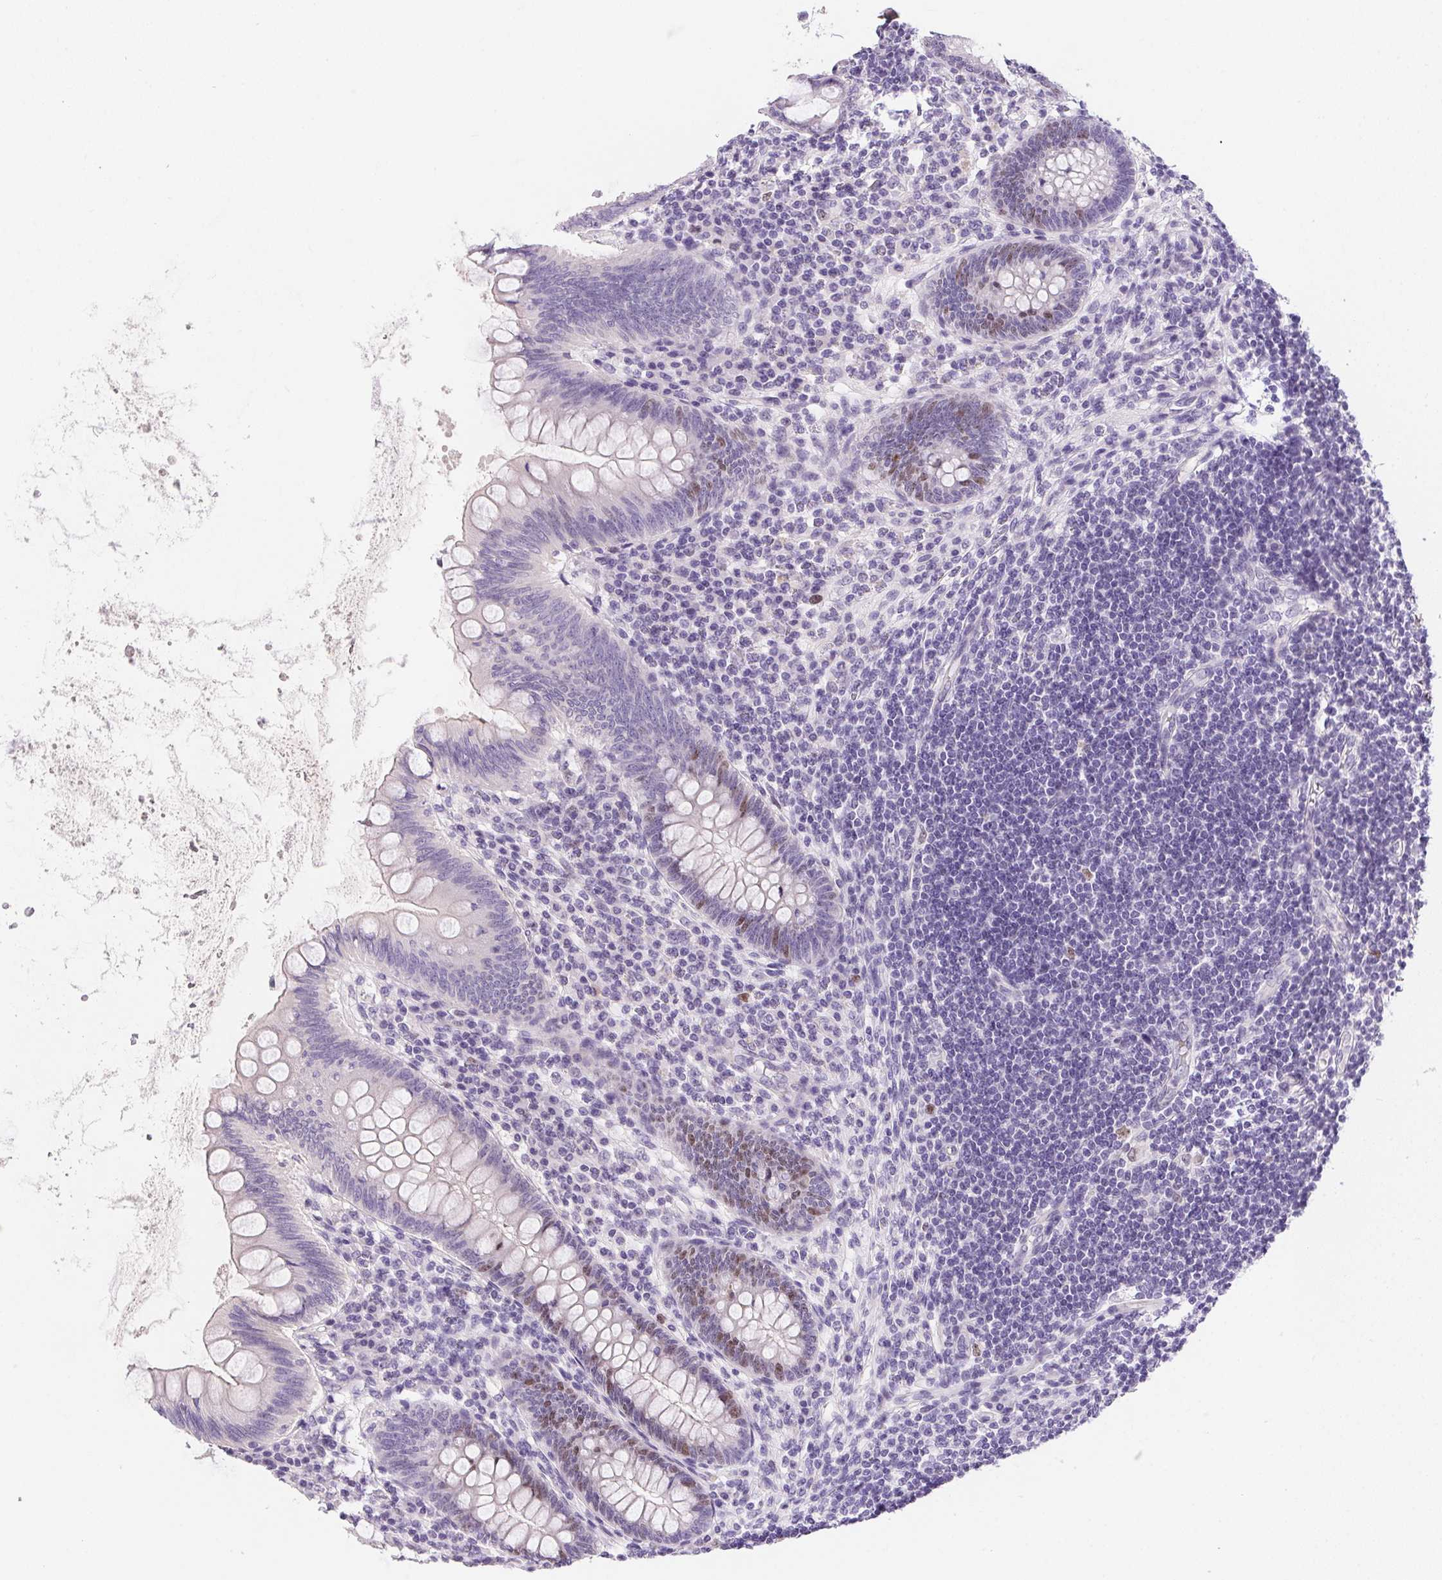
{"staining": {"intensity": "strong", "quantity": "25%-75%", "location": "nuclear"}, "tissue": "appendix", "cell_type": "Glandular cells", "image_type": "normal", "snomed": [{"axis": "morphology", "description": "Normal tissue, NOS"}, {"axis": "topography", "description": "Appendix"}], "caption": "Human appendix stained with a brown dye displays strong nuclear positive staining in about 25%-75% of glandular cells.", "gene": "HELLS", "patient": {"sex": "female", "age": 57}}